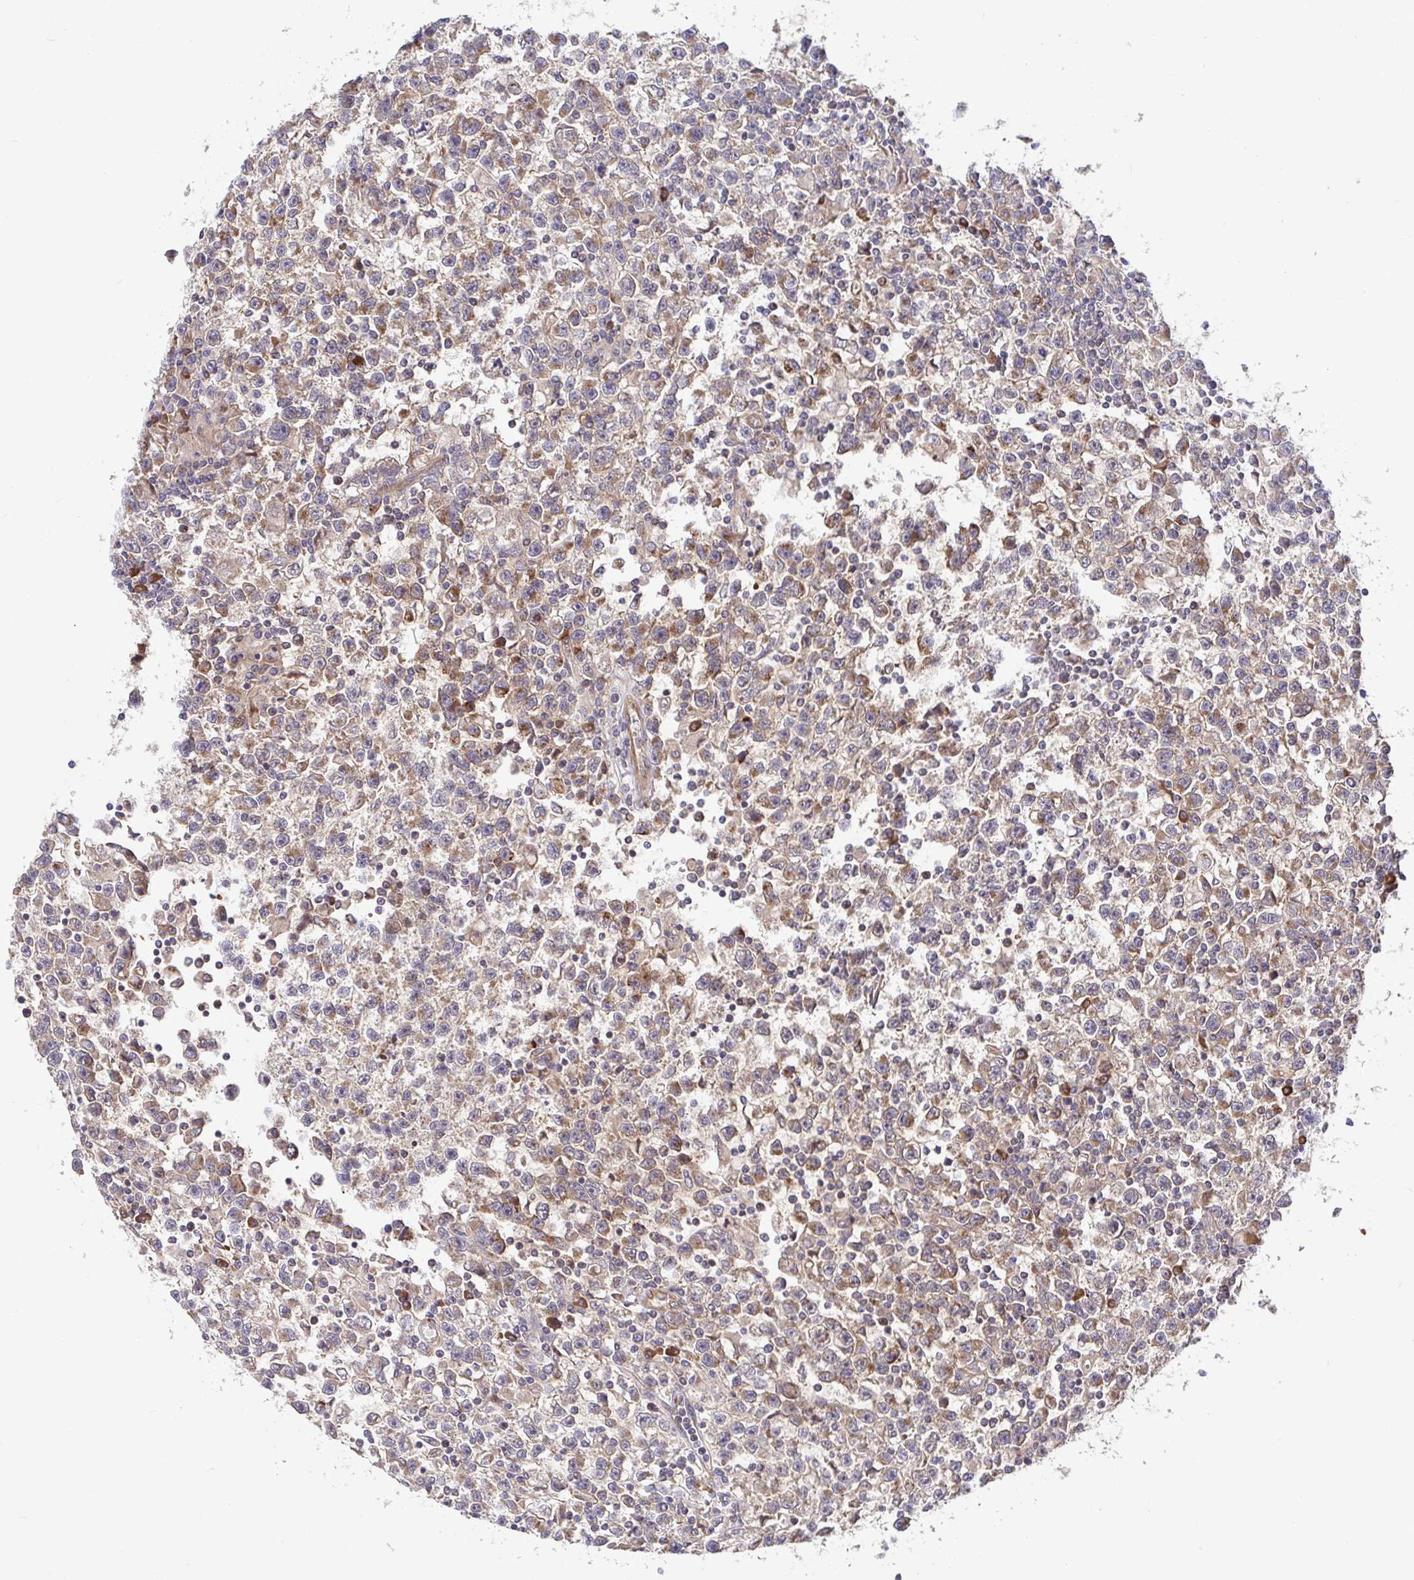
{"staining": {"intensity": "weak", "quantity": "25%-75%", "location": "cytoplasmic/membranous"}, "tissue": "testis cancer", "cell_type": "Tumor cells", "image_type": "cancer", "snomed": [{"axis": "morphology", "description": "Seminoma, NOS"}, {"axis": "topography", "description": "Testis"}], "caption": "Seminoma (testis) stained with a brown dye displays weak cytoplasmic/membranous positive expression in approximately 25%-75% of tumor cells.", "gene": "ELP1", "patient": {"sex": "male", "age": 31}}